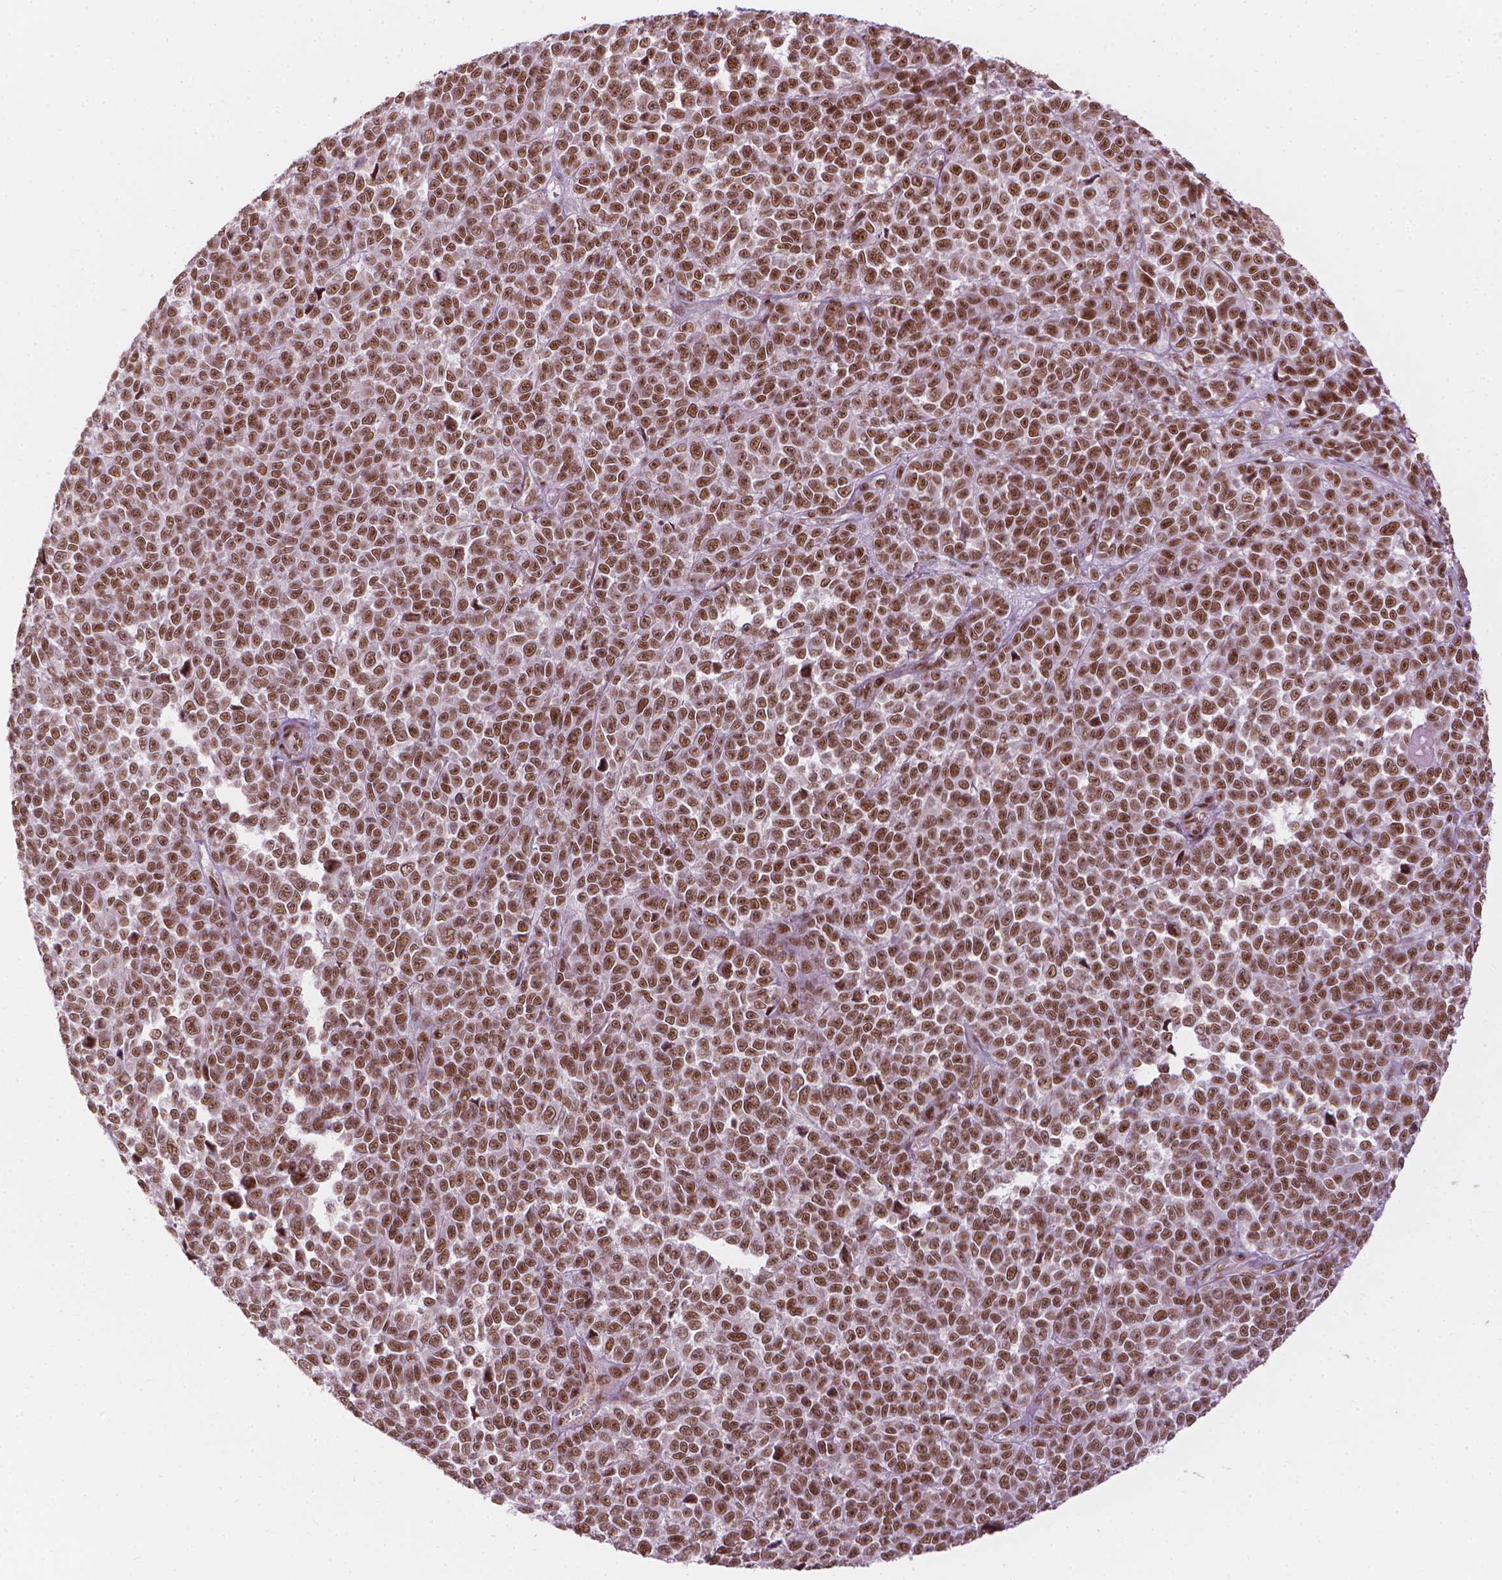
{"staining": {"intensity": "moderate", "quantity": ">75%", "location": "nuclear"}, "tissue": "melanoma", "cell_type": "Tumor cells", "image_type": "cancer", "snomed": [{"axis": "morphology", "description": "Malignant melanoma, NOS"}, {"axis": "topography", "description": "Skin"}], "caption": "A brown stain highlights moderate nuclear positivity of a protein in human malignant melanoma tumor cells.", "gene": "ELF2", "patient": {"sex": "female", "age": 95}}